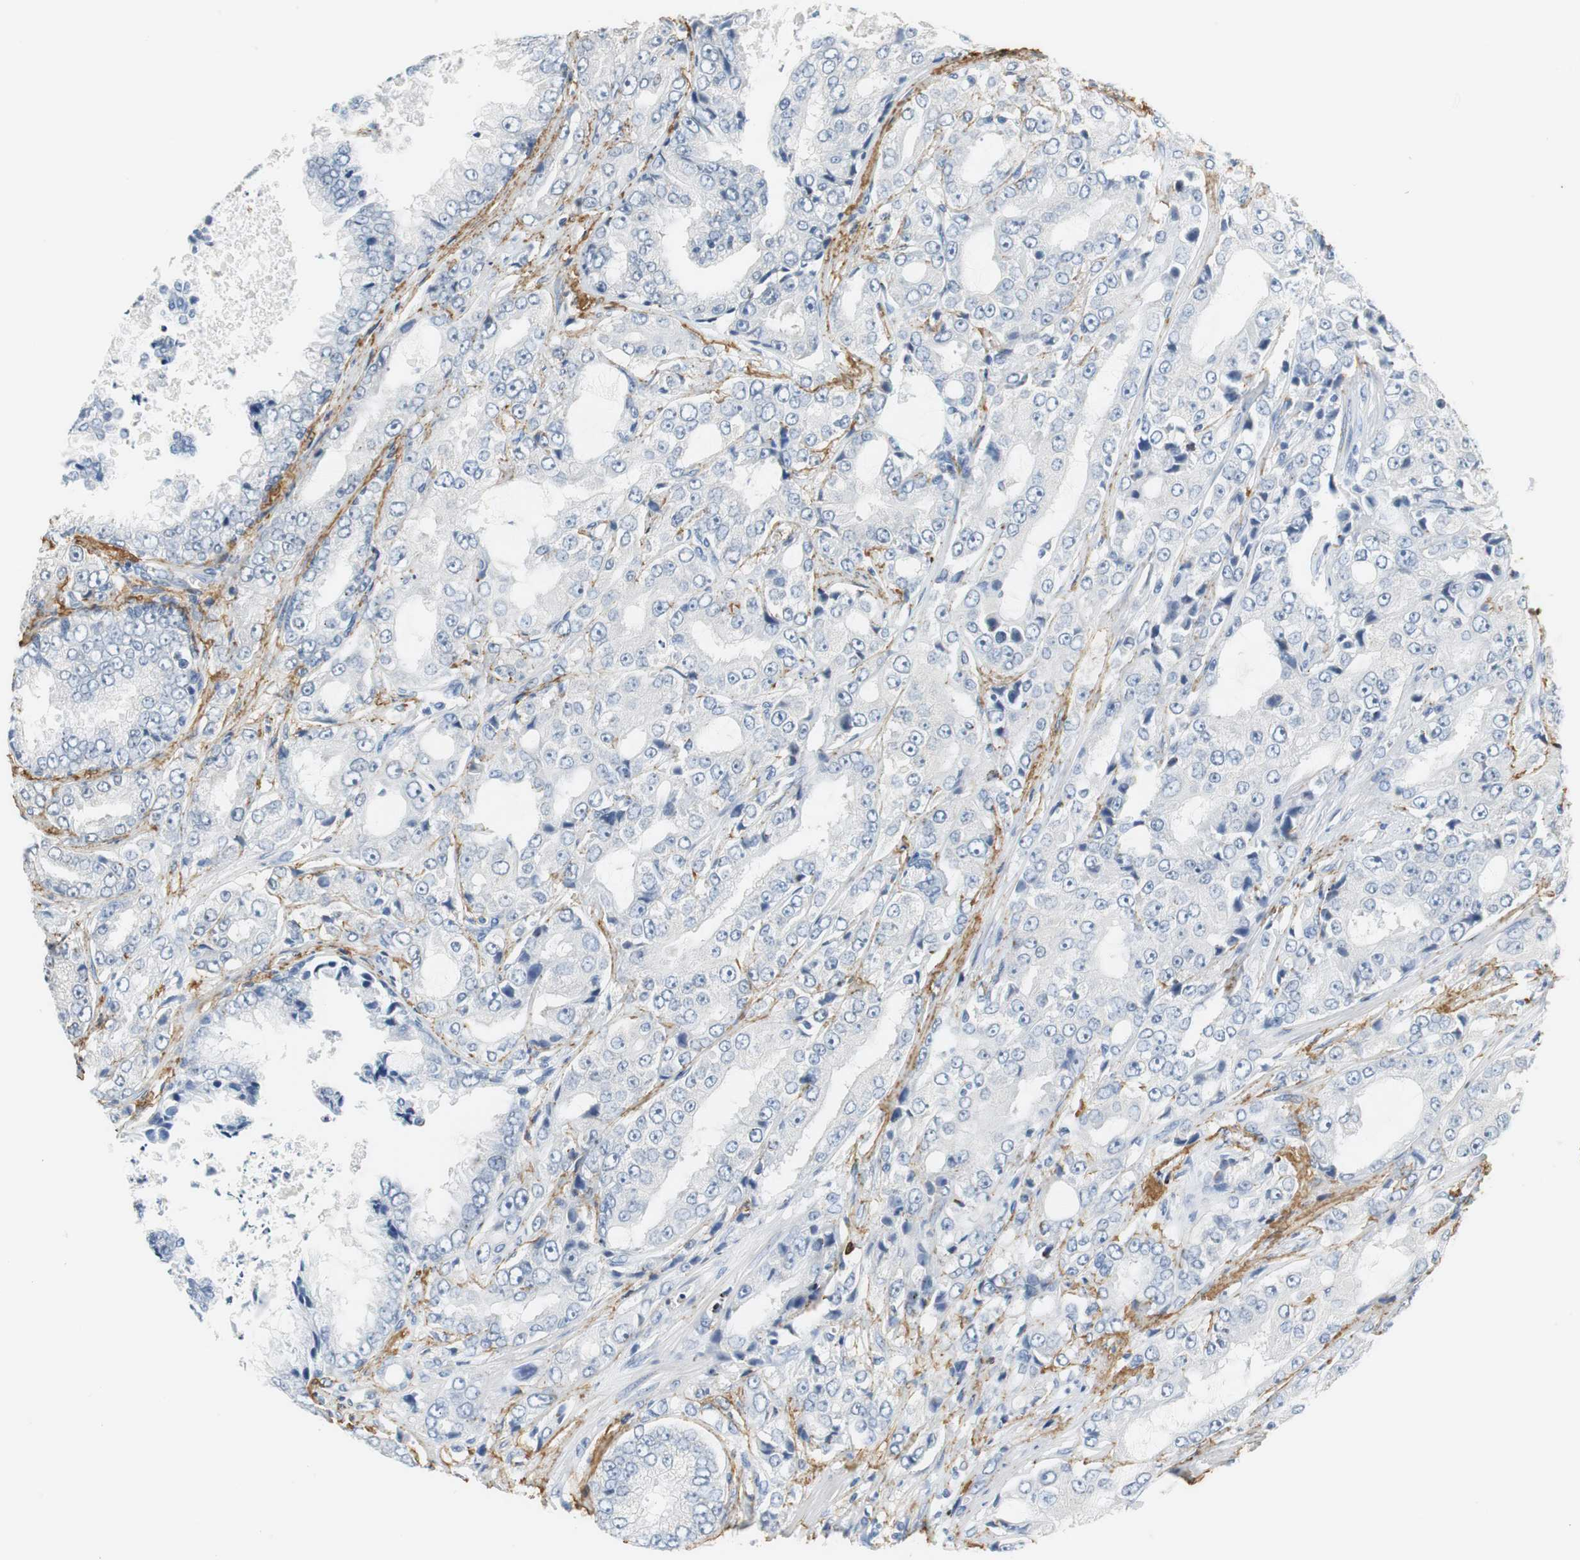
{"staining": {"intensity": "negative", "quantity": "none", "location": "none"}, "tissue": "prostate cancer", "cell_type": "Tumor cells", "image_type": "cancer", "snomed": [{"axis": "morphology", "description": "Adenocarcinoma, High grade"}, {"axis": "topography", "description": "Prostate"}], "caption": "Immunohistochemistry (IHC) image of human prostate adenocarcinoma (high-grade) stained for a protein (brown), which demonstrates no staining in tumor cells.", "gene": "MUC7", "patient": {"sex": "male", "age": 73}}